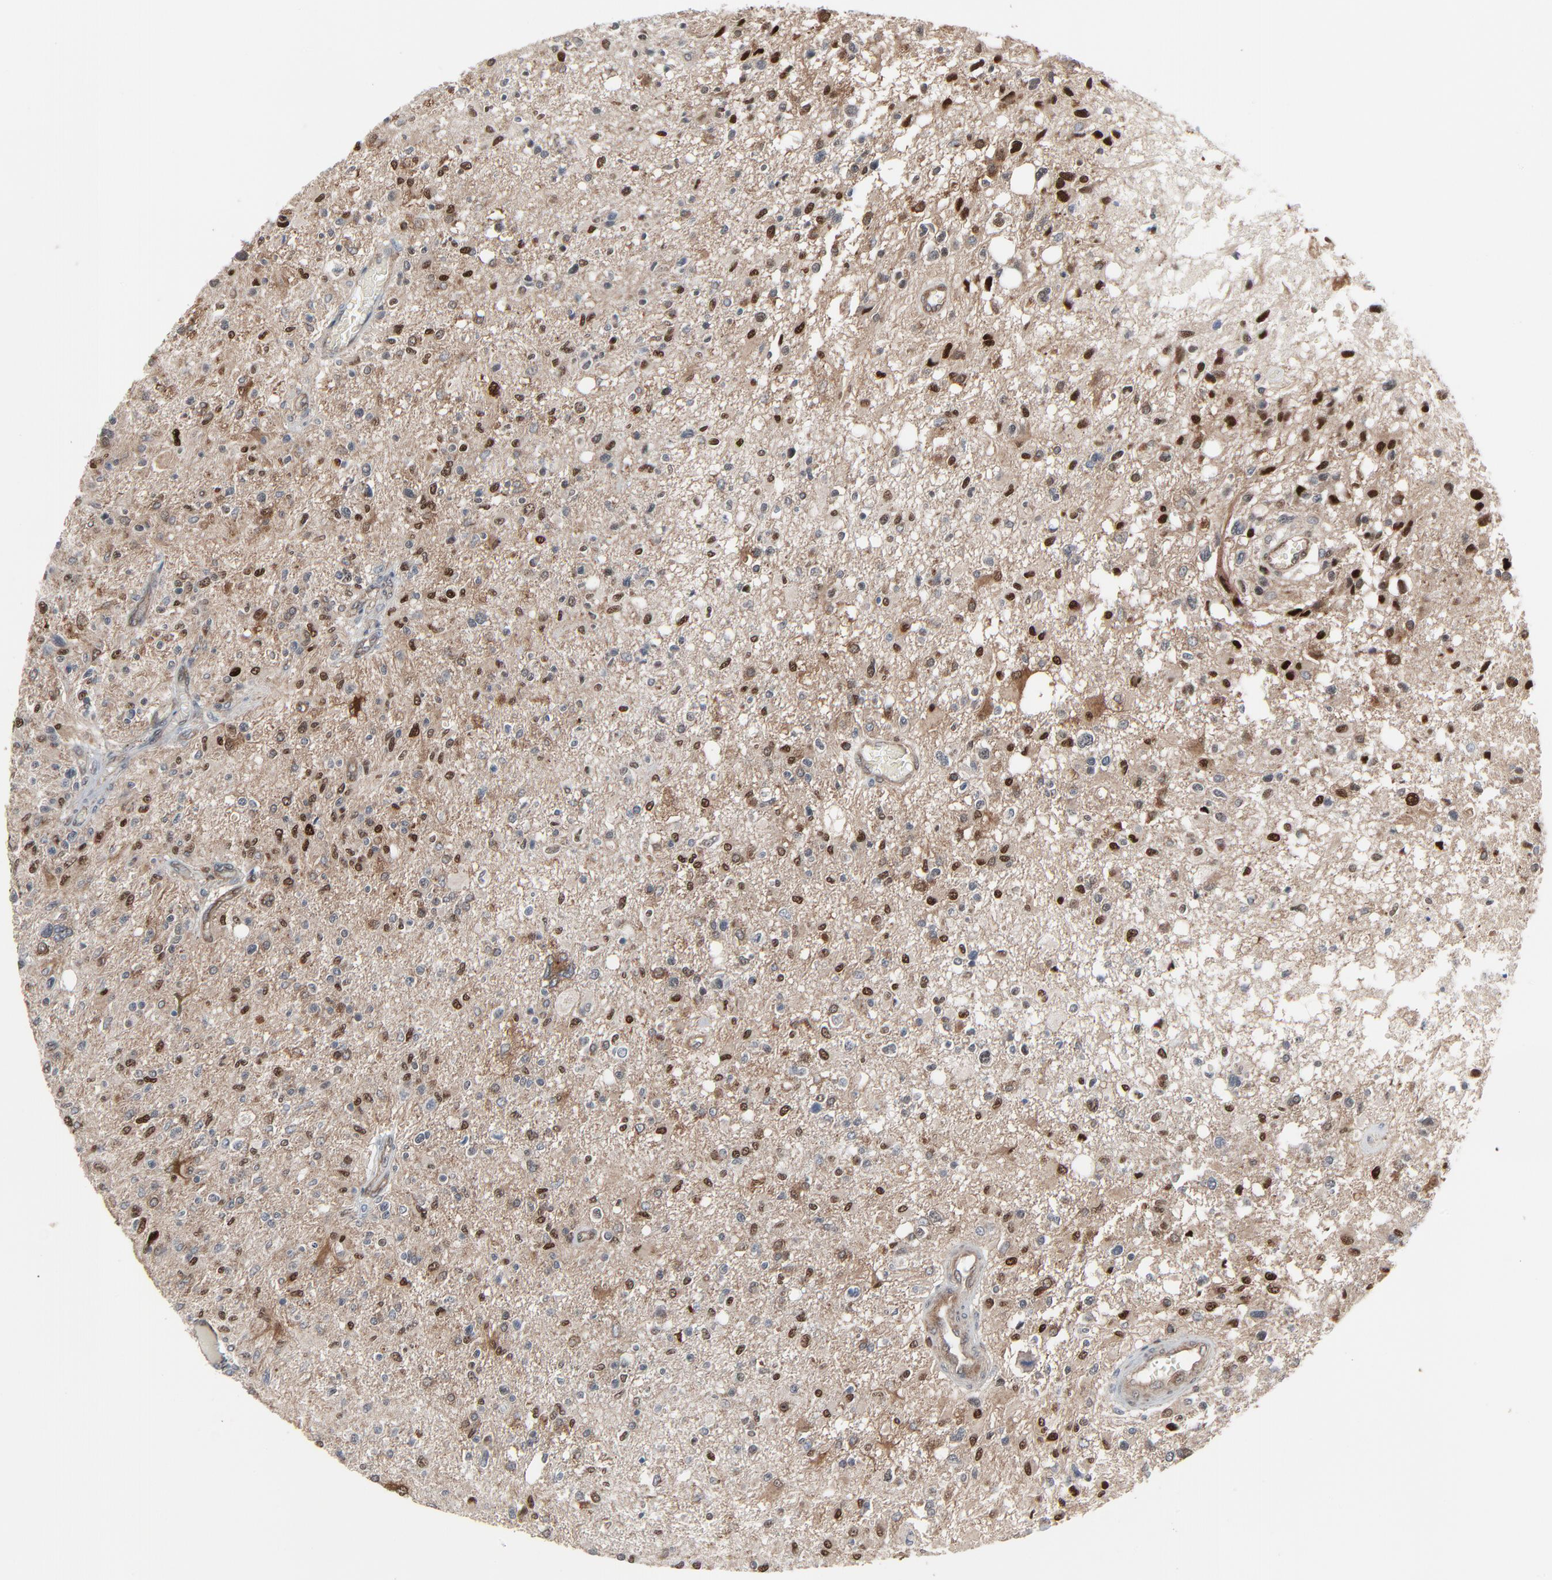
{"staining": {"intensity": "moderate", "quantity": "25%-75%", "location": "nuclear"}, "tissue": "glioma", "cell_type": "Tumor cells", "image_type": "cancer", "snomed": [{"axis": "morphology", "description": "Glioma, malignant, High grade"}, {"axis": "topography", "description": "Cerebral cortex"}], "caption": "IHC (DAB (3,3'-diaminobenzidine)) staining of human glioma displays moderate nuclear protein staining in approximately 25%-75% of tumor cells. (DAB (3,3'-diaminobenzidine) IHC, brown staining for protein, blue staining for nuclei).", "gene": "OPTN", "patient": {"sex": "male", "age": 76}}